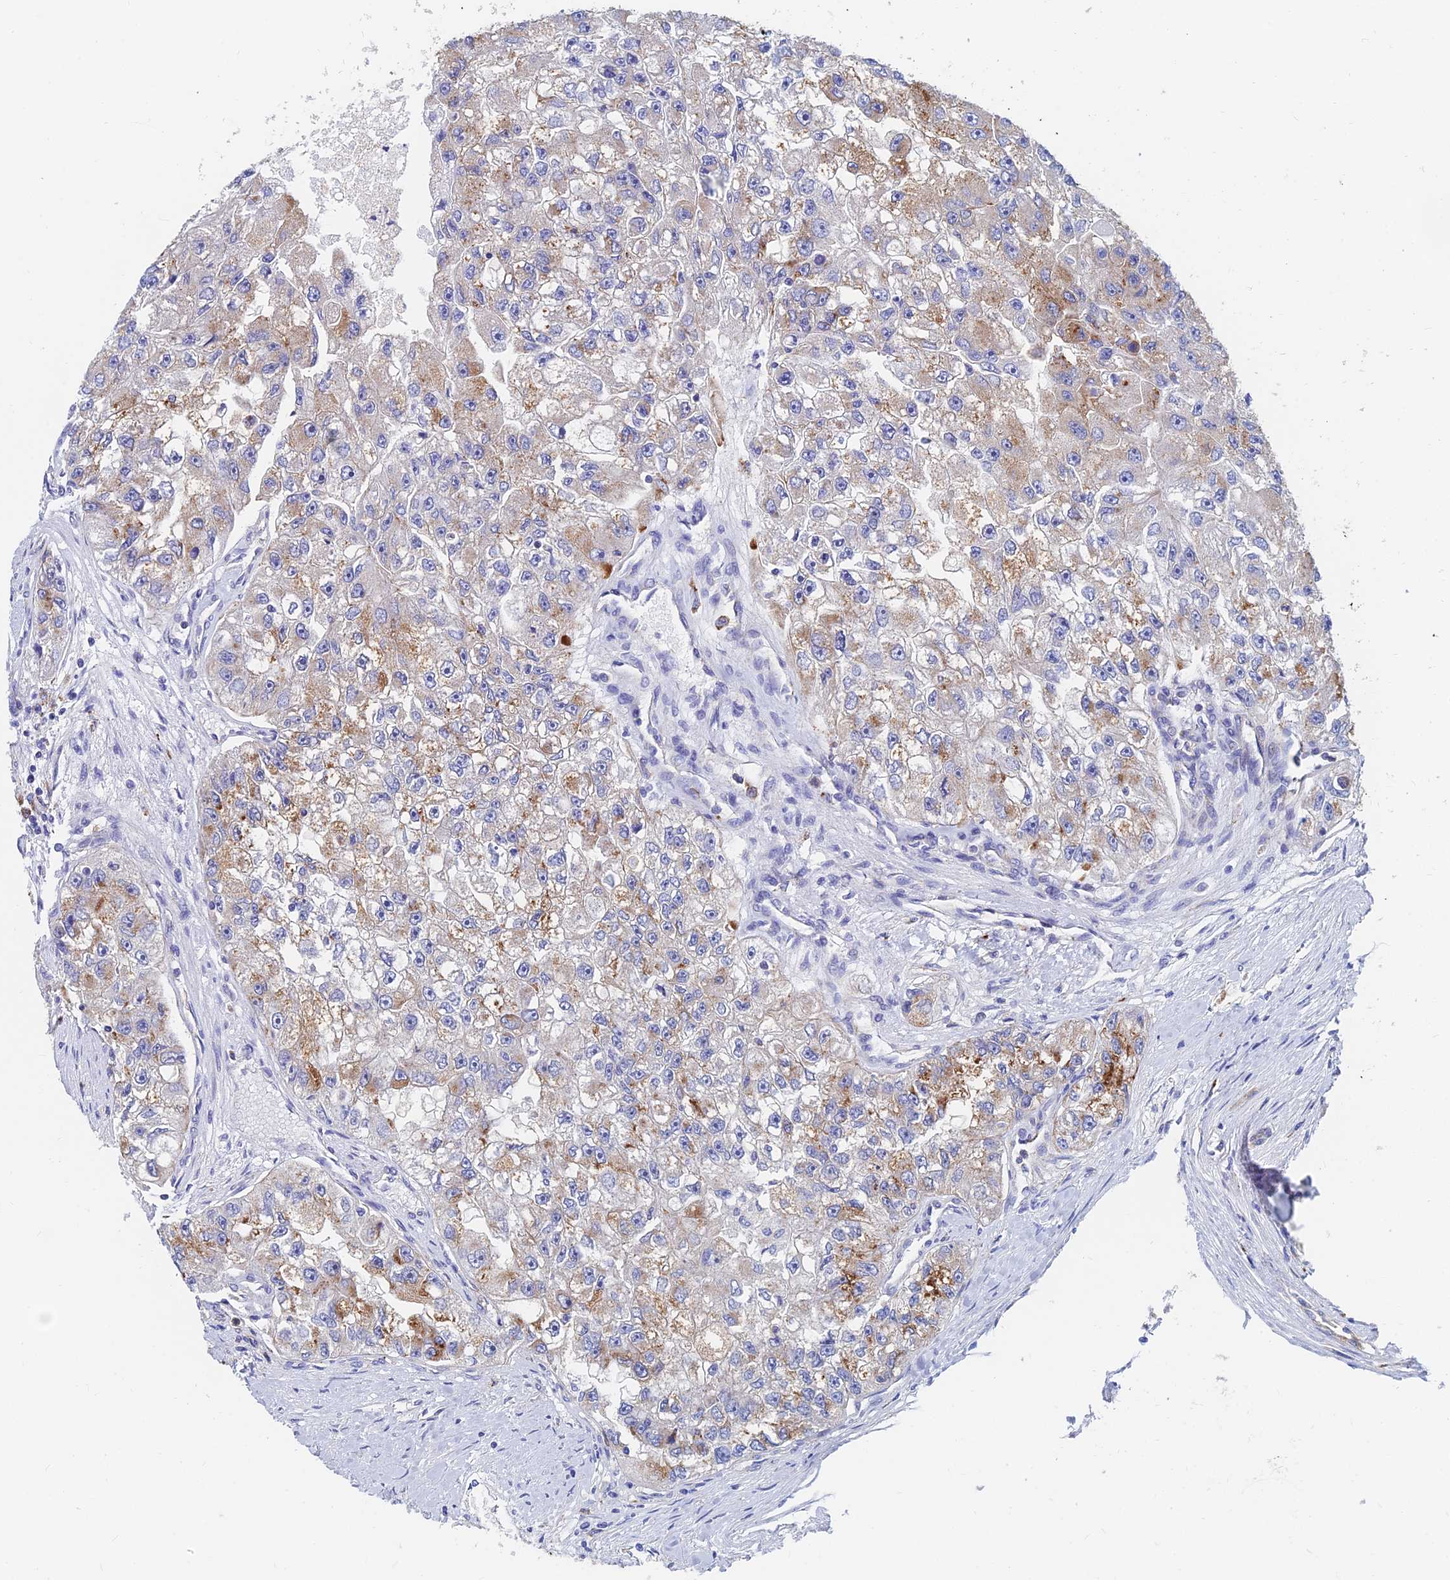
{"staining": {"intensity": "moderate", "quantity": ">75%", "location": "cytoplasmic/membranous"}, "tissue": "renal cancer", "cell_type": "Tumor cells", "image_type": "cancer", "snomed": [{"axis": "morphology", "description": "Adenocarcinoma, NOS"}, {"axis": "topography", "description": "Kidney"}], "caption": "Immunohistochemistry micrograph of adenocarcinoma (renal) stained for a protein (brown), which reveals medium levels of moderate cytoplasmic/membranous staining in about >75% of tumor cells.", "gene": "SPNS1", "patient": {"sex": "male", "age": 63}}